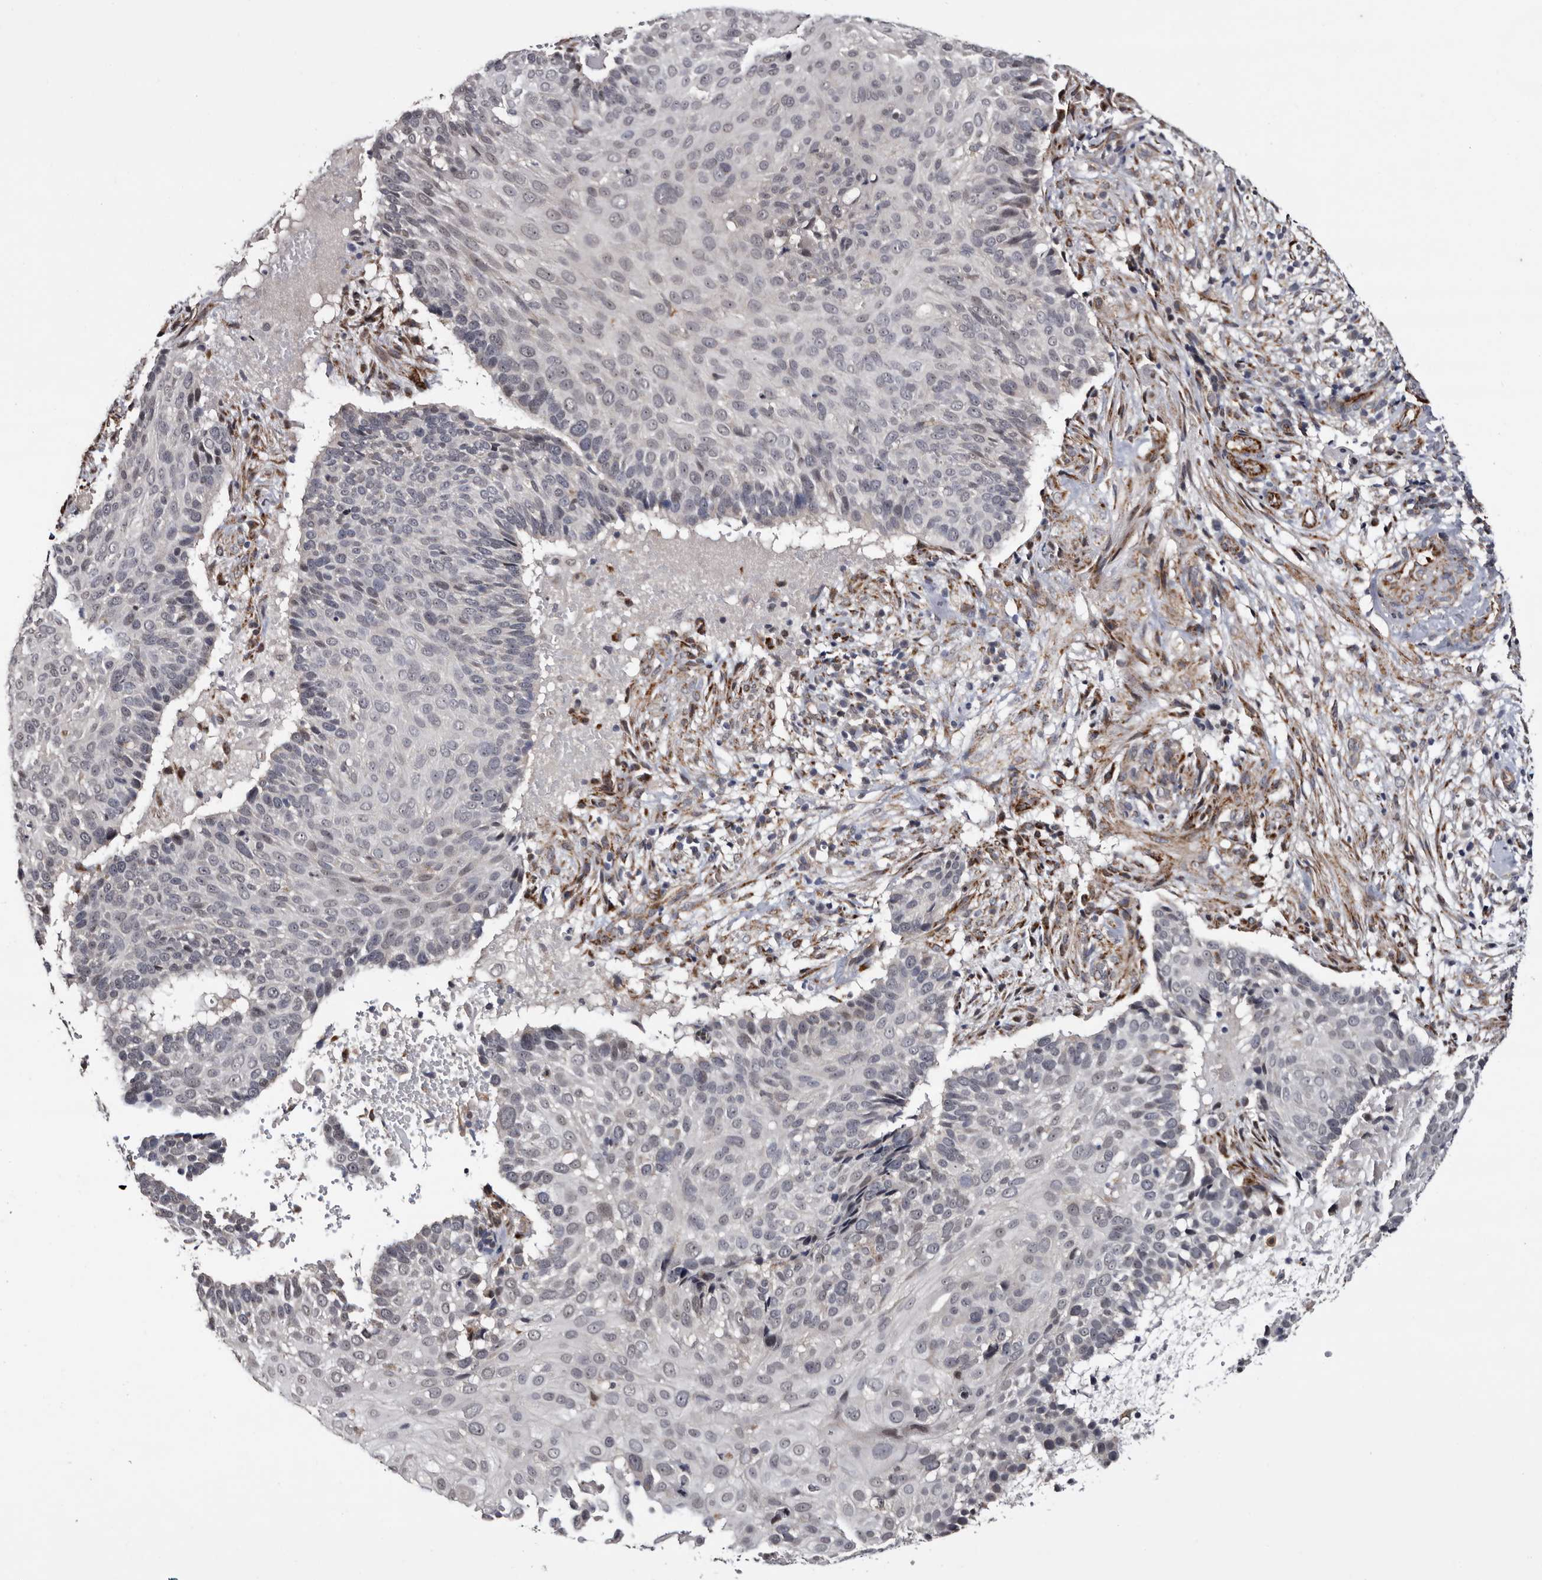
{"staining": {"intensity": "moderate", "quantity": "25%-75%", "location": "cytoplasmic/membranous"}, "tissue": "cervical cancer", "cell_type": "Tumor cells", "image_type": "cancer", "snomed": [{"axis": "morphology", "description": "Squamous cell carcinoma, NOS"}, {"axis": "topography", "description": "Cervix"}], "caption": "Tumor cells demonstrate moderate cytoplasmic/membranous positivity in about 25%-75% of cells in cervical squamous cell carcinoma.", "gene": "ARMCX2", "patient": {"sex": "female", "age": 74}}